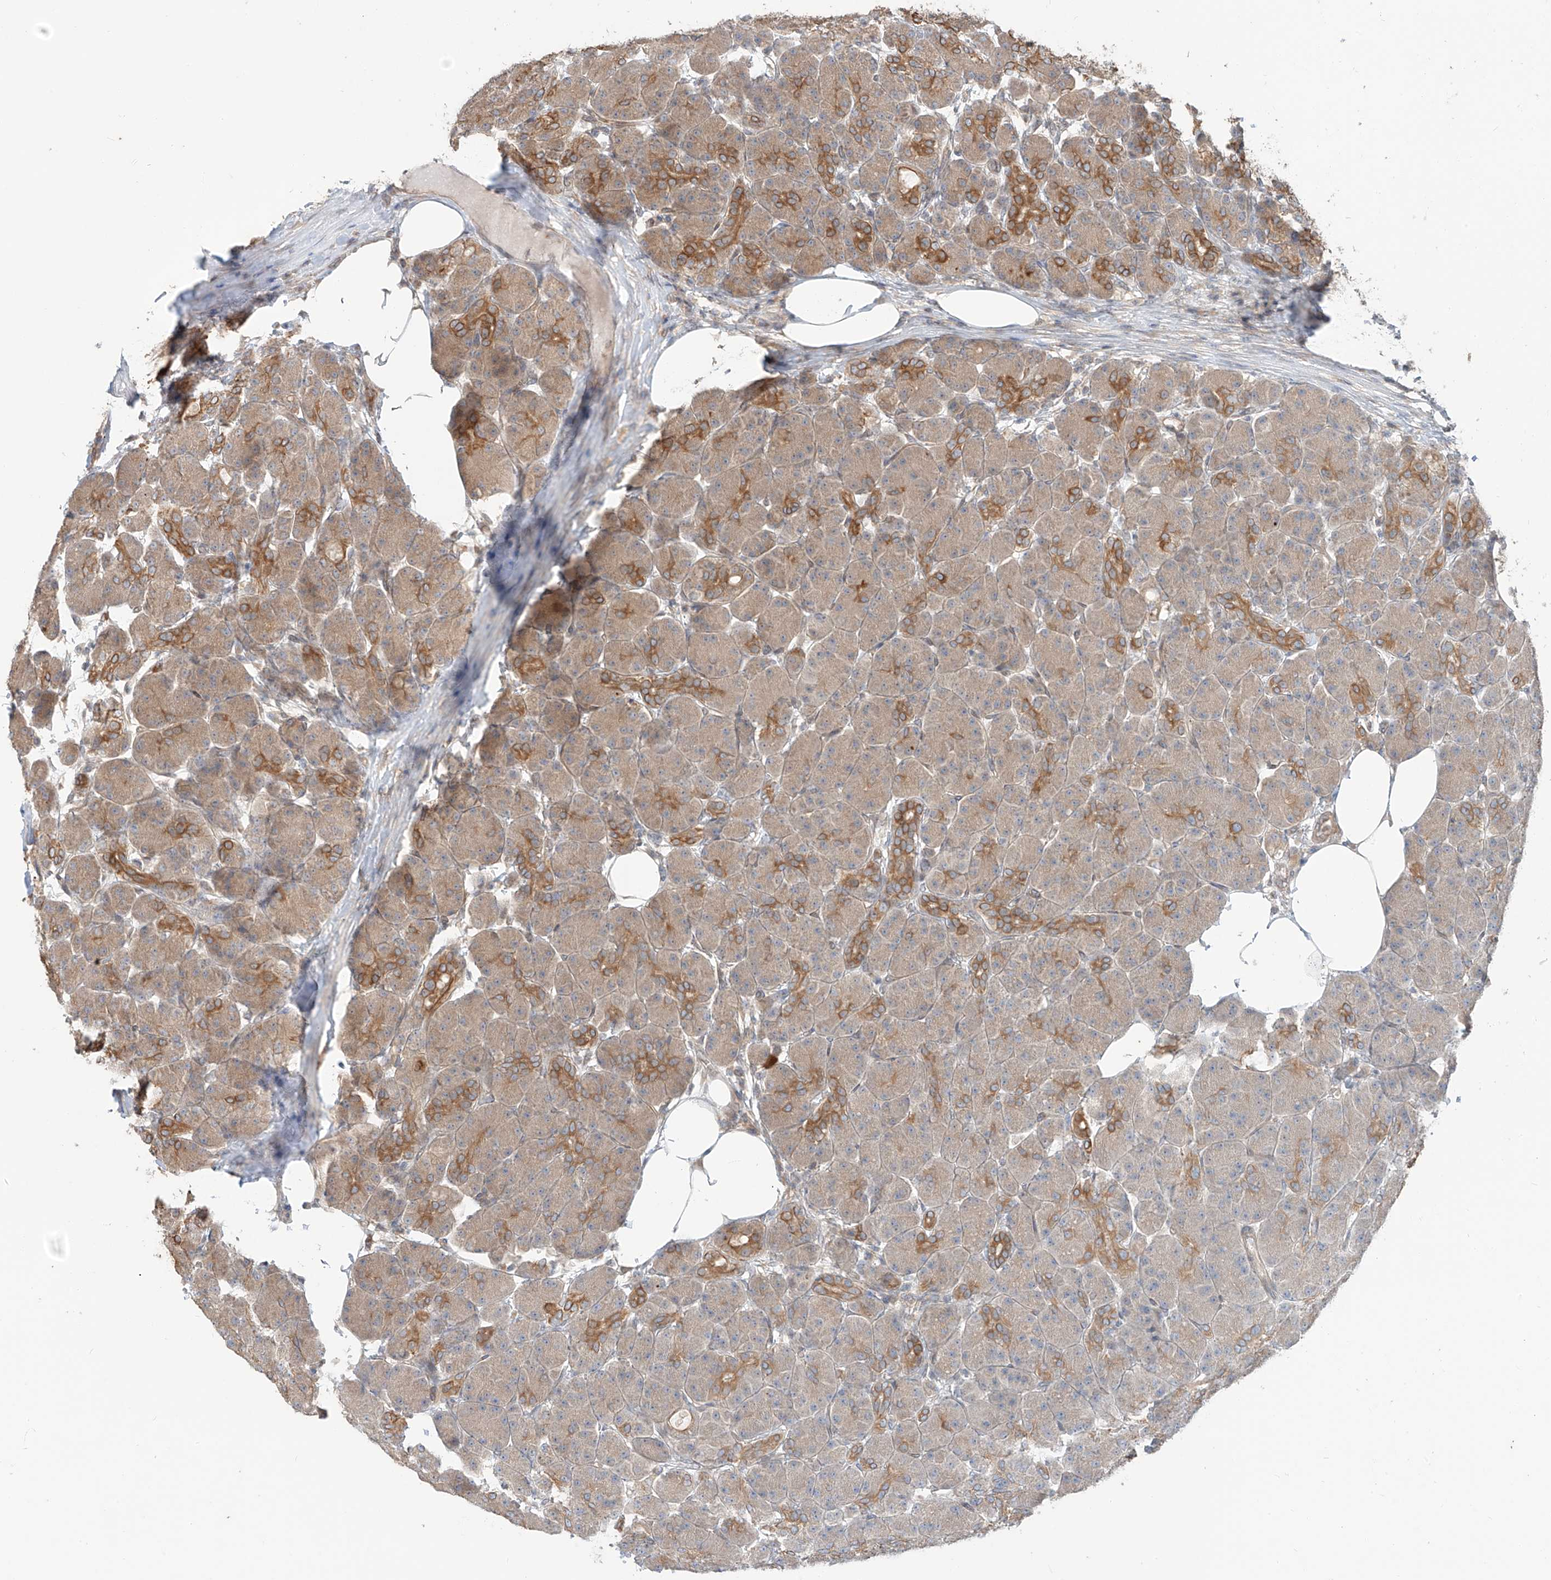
{"staining": {"intensity": "strong", "quantity": "25%-75%", "location": "cytoplasmic/membranous"}, "tissue": "pancreas", "cell_type": "Exocrine glandular cells", "image_type": "normal", "snomed": [{"axis": "morphology", "description": "Normal tissue, NOS"}, {"axis": "topography", "description": "Pancreas"}], "caption": "Brown immunohistochemical staining in benign pancreas shows strong cytoplasmic/membranous positivity in approximately 25%-75% of exocrine glandular cells.", "gene": "CEP162", "patient": {"sex": "male", "age": 63}}